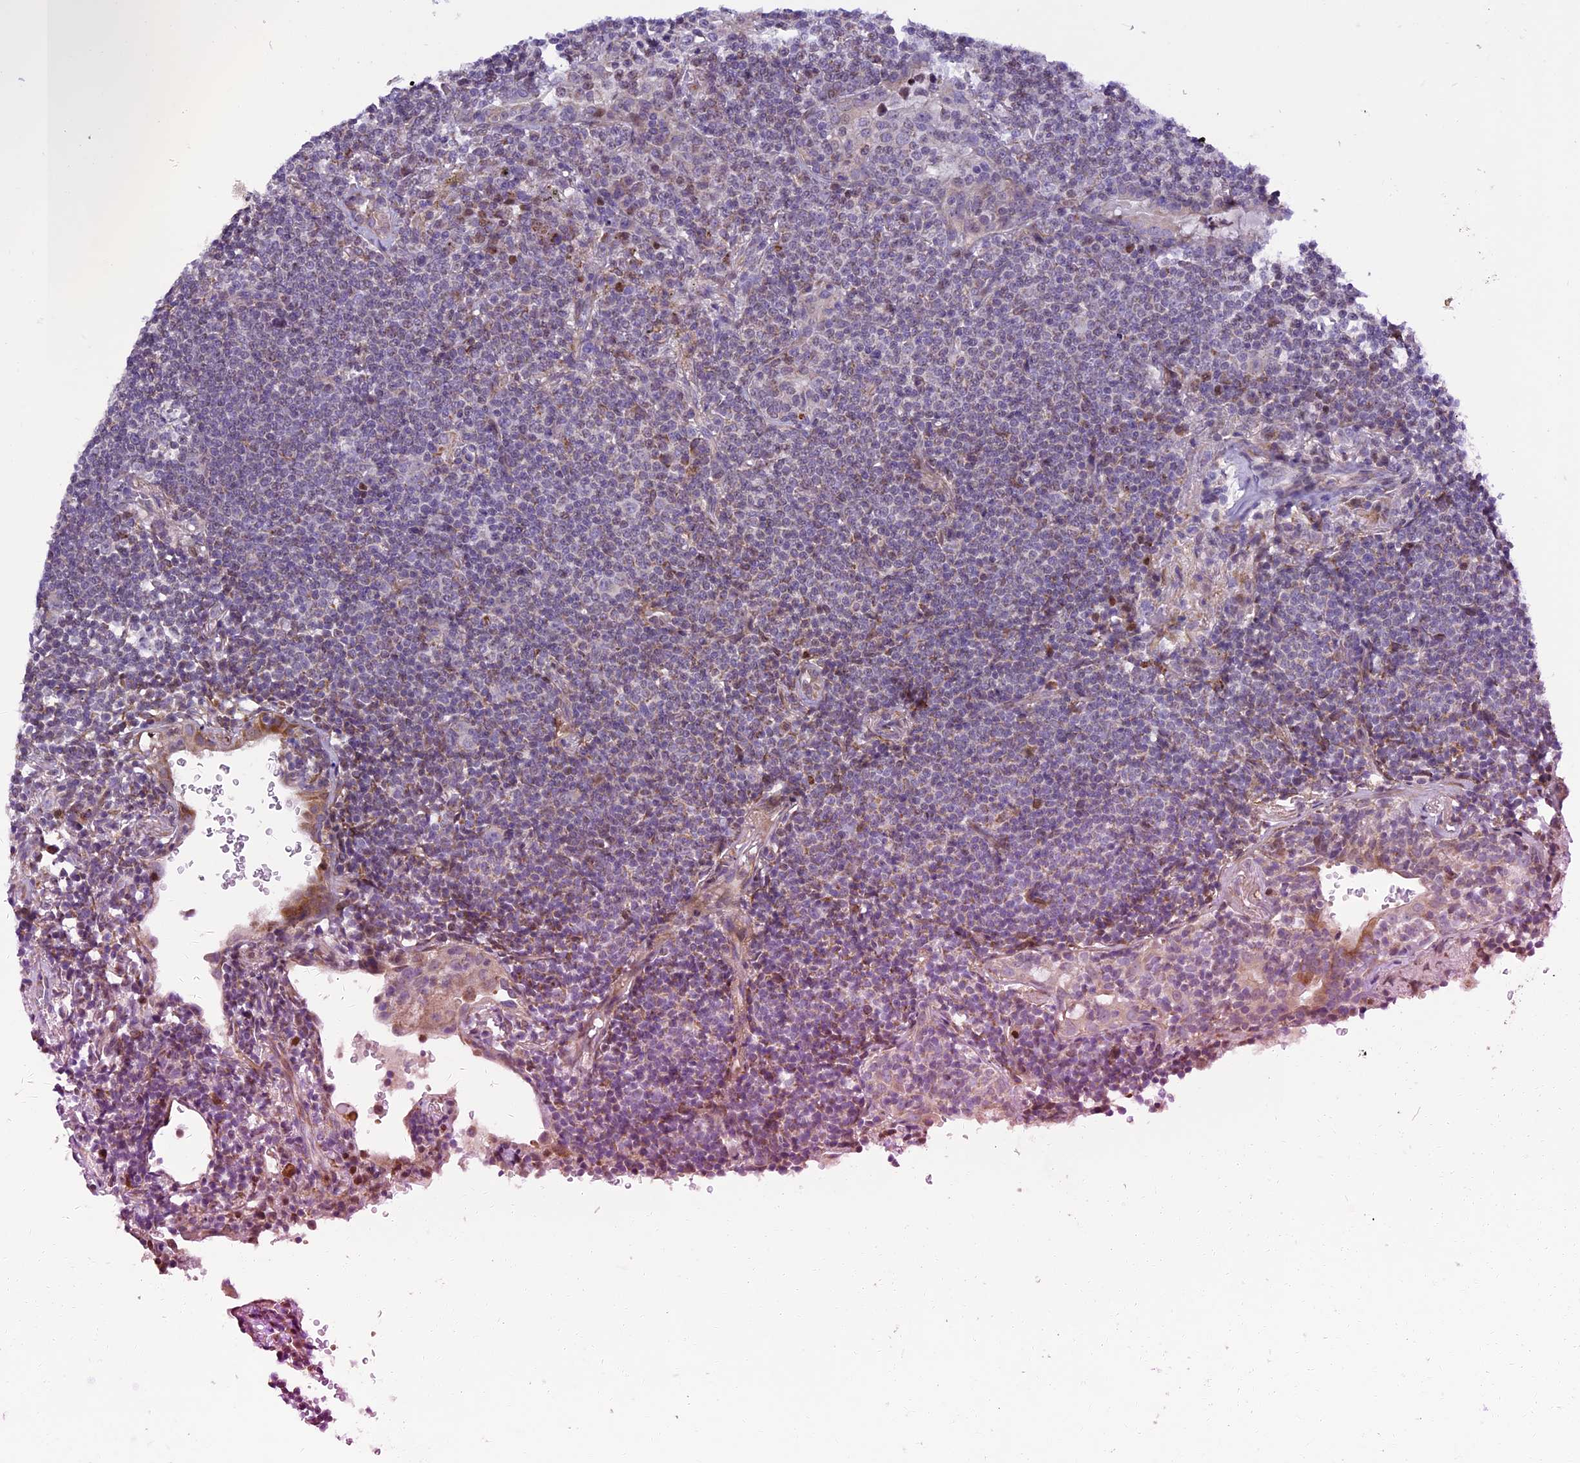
{"staining": {"intensity": "weak", "quantity": "25%-75%", "location": "cytoplasmic/membranous,nuclear"}, "tissue": "lymphoma", "cell_type": "Tumor cells", "image_type": "cancer", "snomed": [{"axis": "morphology", "description": "Malignant lymphoma, non-Hodgkin's type, Low grade"}, {"axis": "topography", "description": "Lung"}], "caption": "Protein analysis of malignant lymphoma, non-Hodgkin's type (low-grade) tissue exhibits weak cytoplasmic/membranous and nuclear expression in about 25%-75% of tumor cells. The staining is performed using DAB (3,3'-diaminobenzidine) brown chromogen to label protein expression. The nuclei are counter-stained blue using hematoxylin.", "gene": "MIEF2", "patient": {"sex": "female", "age": 71}}